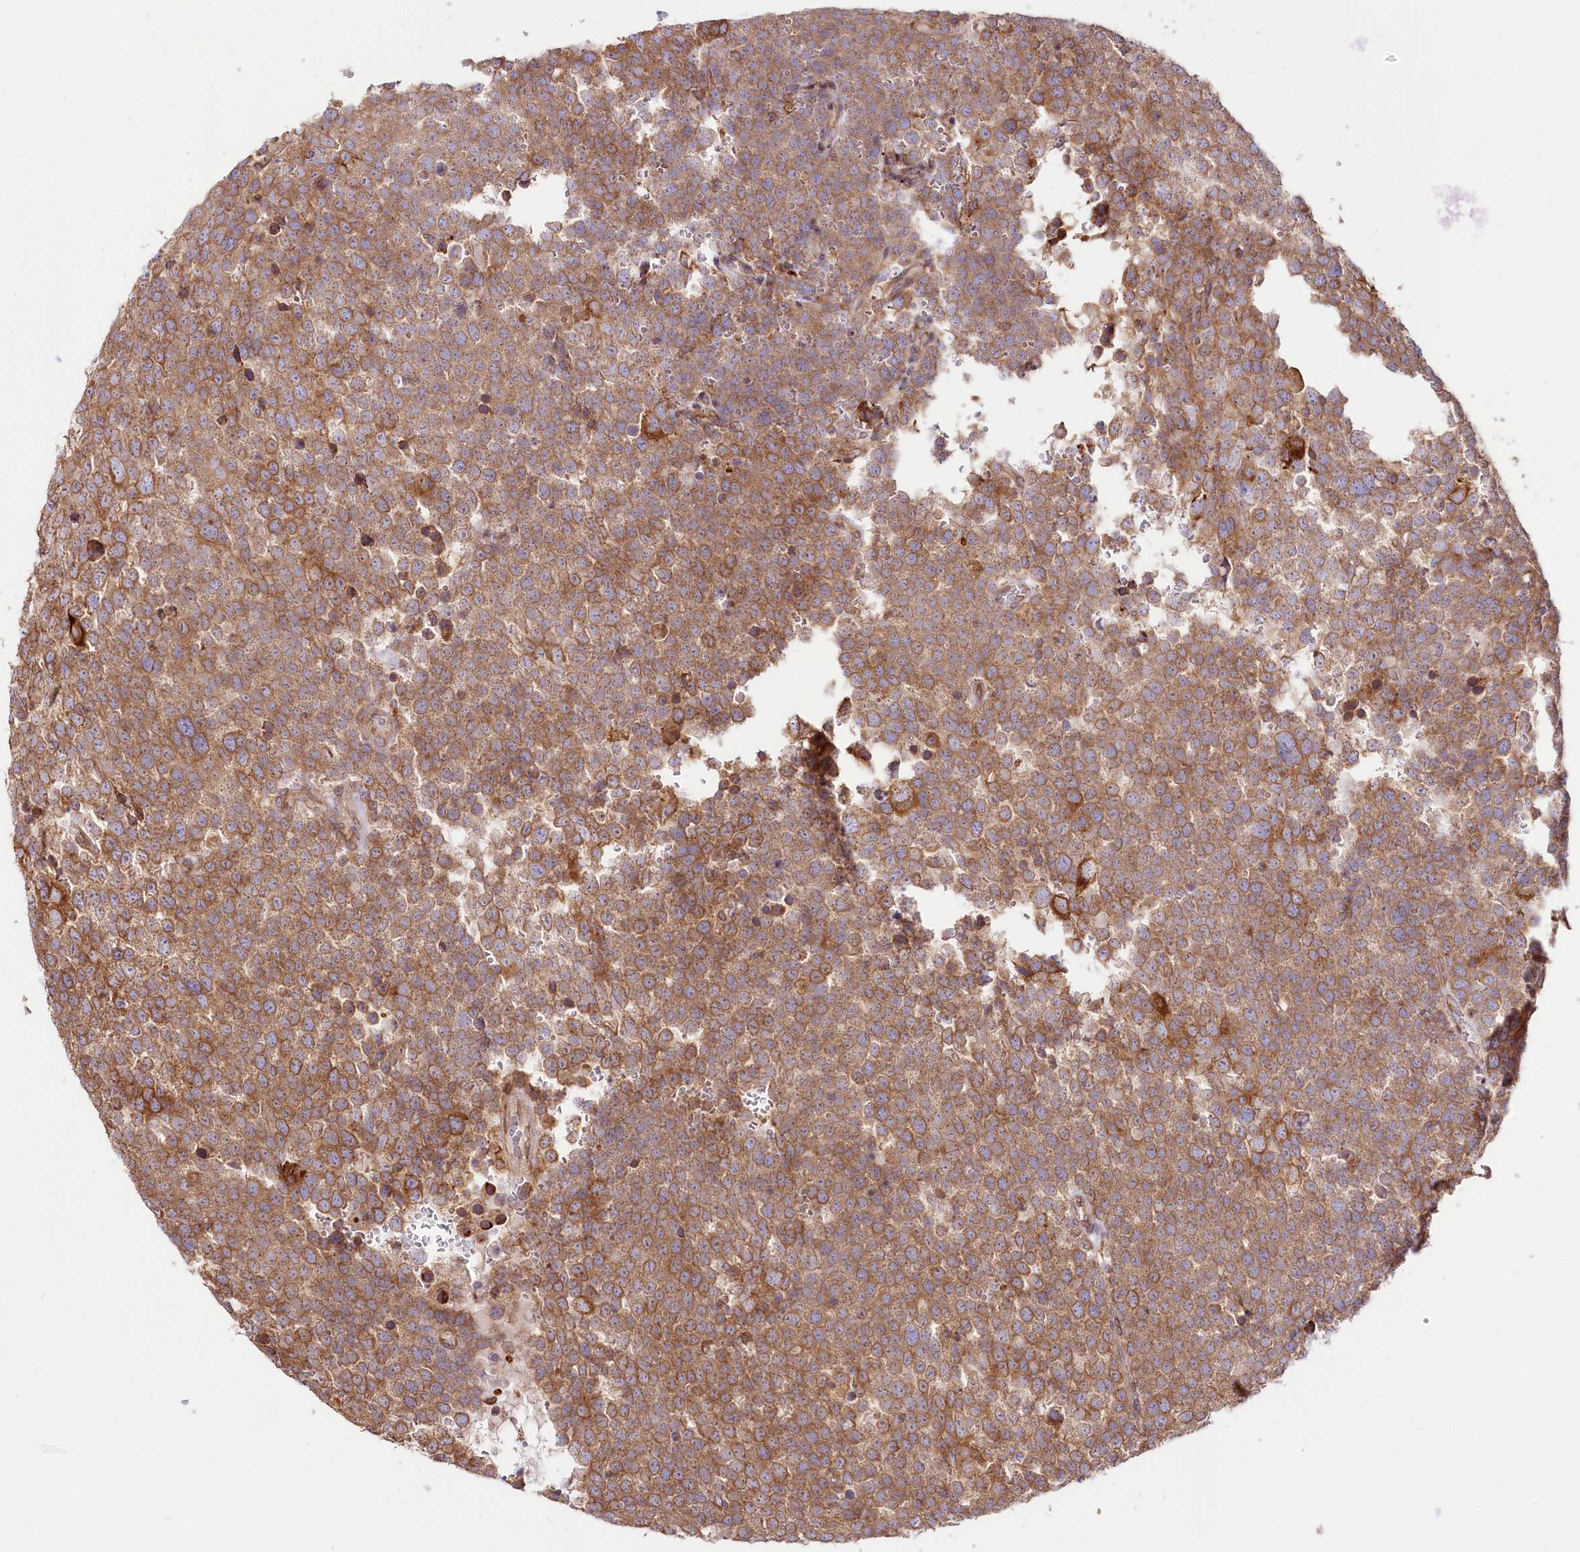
{"staining": {"intensity": "moderate", "quantity": ">75%", "location": "cytoplasmic/membranous"}, "tissue": "testis cancer", "cell_type": "Tumor cells", "image_type": "cancer", "snomed": [{"axis": "morphology", "description": "Seminoma, NOS"}, {"axis": "topography", "description": "Testis"}], "caption": "Testis cancer (seminoma) stained with DAB (3,3'-diaminobenzidine) IHC reveals medium levels of moderate cytoplasmic/membranous staining in about >75% of tumor cells. (Brightfield microscopy of DAB IHC at high magnification).", "gene": "CNPY2", "patient": {"sex": "male", "age": 71}}